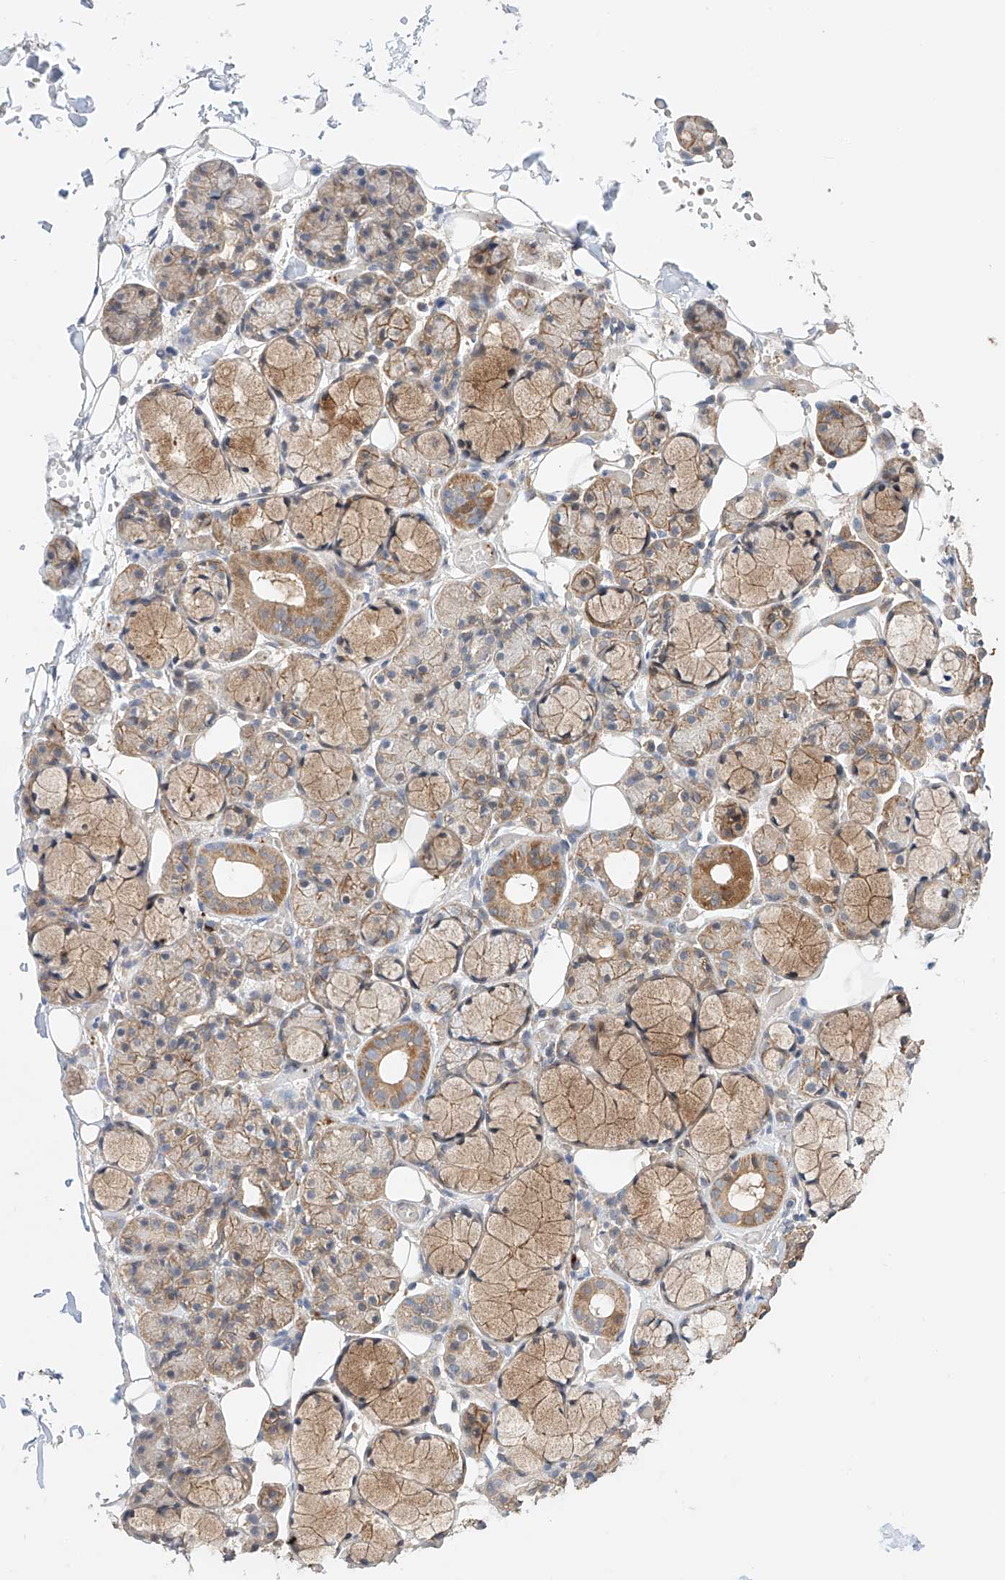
{"staining": {"intensity": "moderate", "quantity": "<25%", "location": "cytoplasmic/membranous"}, "tissue": "salivary gland", "cell_type": "Glandular cells", "image_type": "normal", "snomed": [{"axis": "morphology", "description": "Normal tissue, NOS"}, {"axis": "topography", "description": "Salivary gland"}], "caption": "Immunohistochemical staining of unremarkable human salivary gland reveals moderate cytoplasmic/membranous protein expression in approximately <25% of glandular cells. (Stains: DAB in brown, nuclei in blue, Microscopy: brightfield microscopy at high magnification).", "gene": "ZFHX2", "patient": {"sex": "male", "age": 63}}